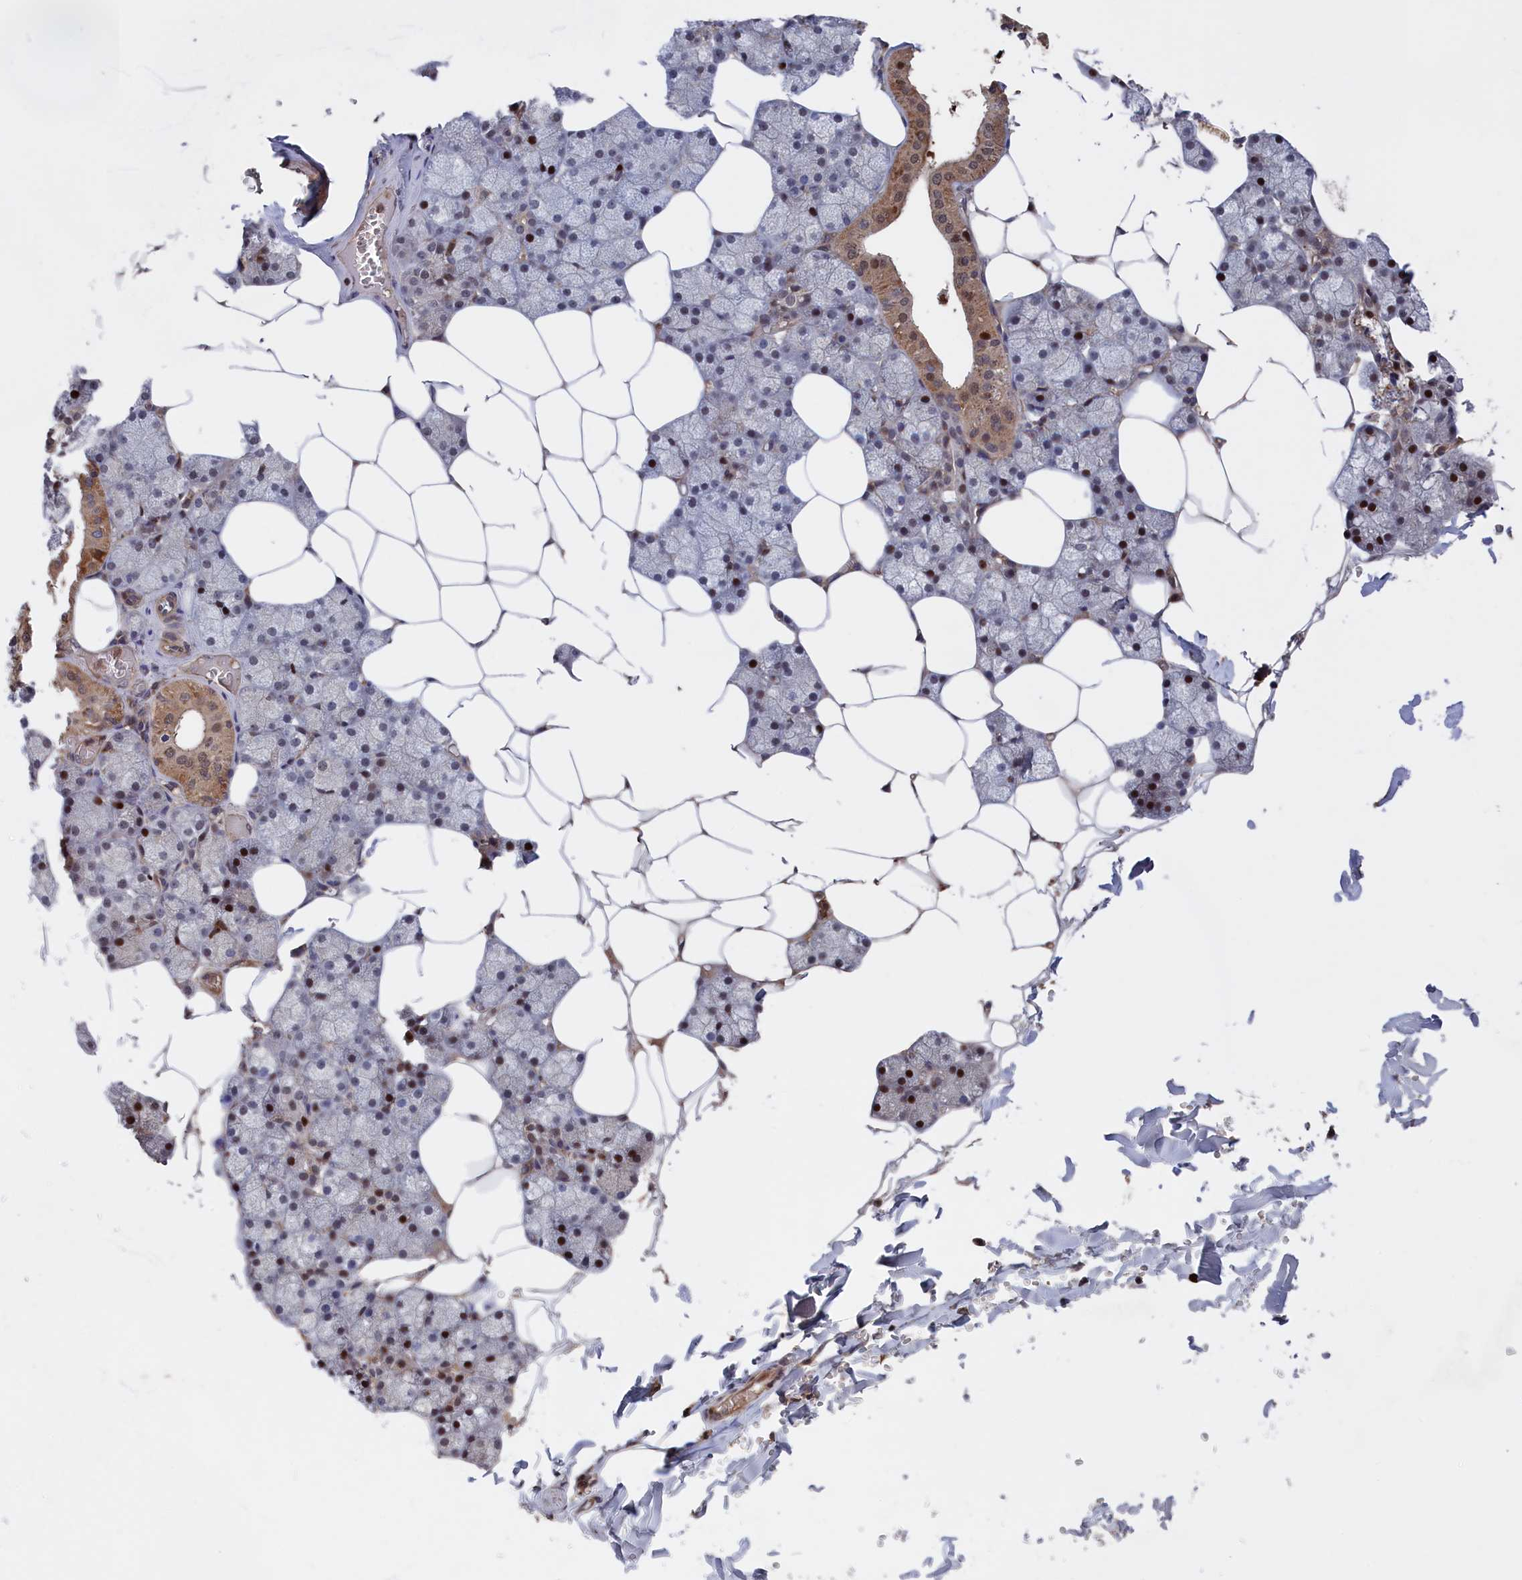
{"staining": {"intensity": "moderate", "quantity": "25%-75%", "location": "cytoplasmic/membranous,nuclear"}, "tissue": "salivary gland", "cell_type": "Glandular cells", "image_type": "normal", "snomed": [{"axis": "morphology", "description": "Normal tissue, NOS"}, {"axis": "topography", "description": "Salivary gland"}], "caption": "Protein expression by immunohistochemistry shows moderate cytoplasmic/membranous,nuclear staining in approximately 25%-75% of glandular cells in normal salivary gland. The protein is stained brown, and the nuclei are stained in blue (DAB IHC with brightfield microscopy, high magnification).", "gene": "PLA2G15", "patient": {"sex": "male", "age": 62}}